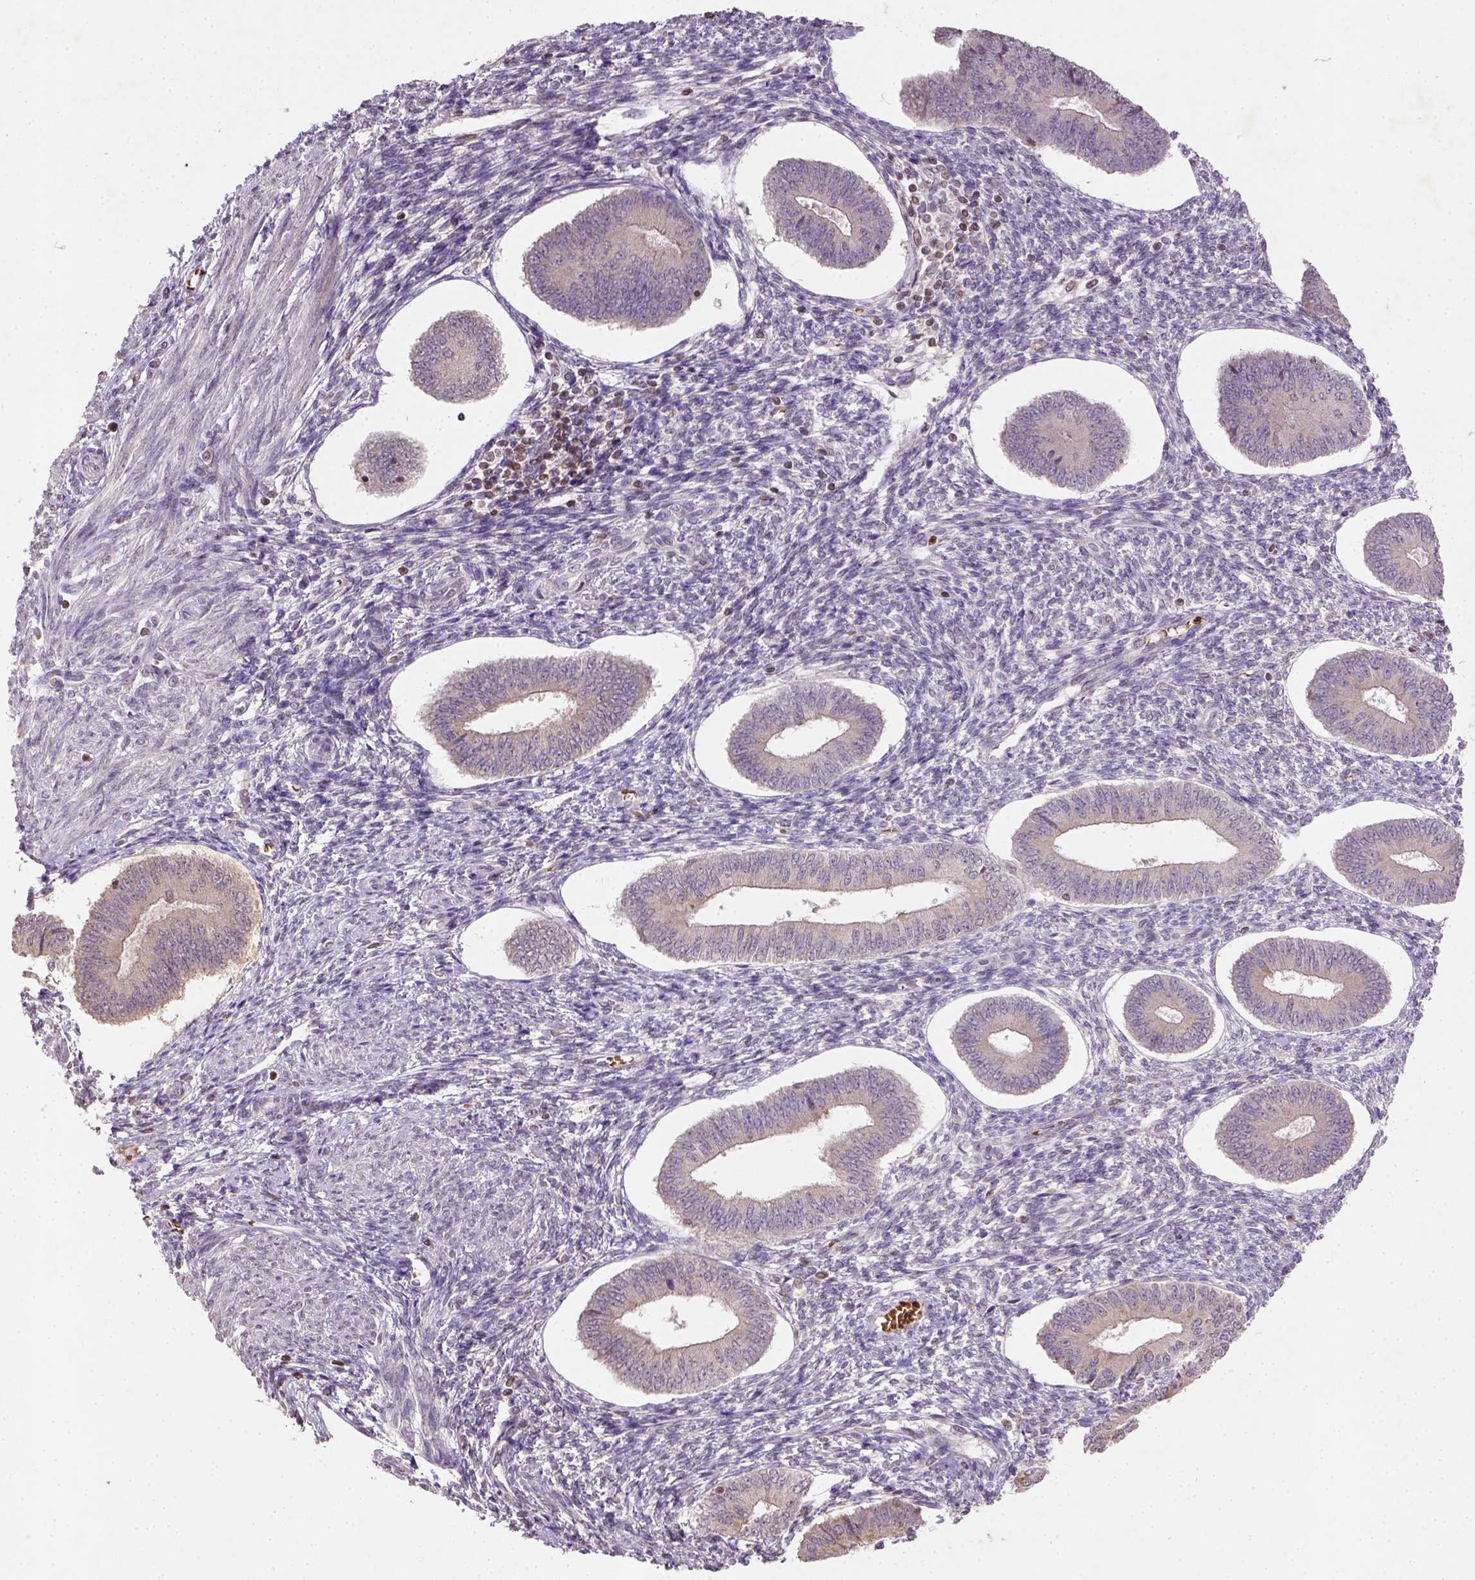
{"staining": {"intensity": "negative", "quantity": "none", "location": "none"}, "tissue": "endometrium", "cell_type": "Cells in endometrial stroma", "image_type": "normal", "snomed": [{"axis": "morphology", "description": "Normal tissue, NOS"}, {"axis": "topography", "description": "Endometrium"}], "caption": "High power microscopy histopathology image of an immunohistochemistry (IHC) histopathology image of unremarkable endometrium, revealing no significant expression in cells in endometrial stroma.", "gene": "NUDT3", "patient": {"sex": "female", "age": 42}}